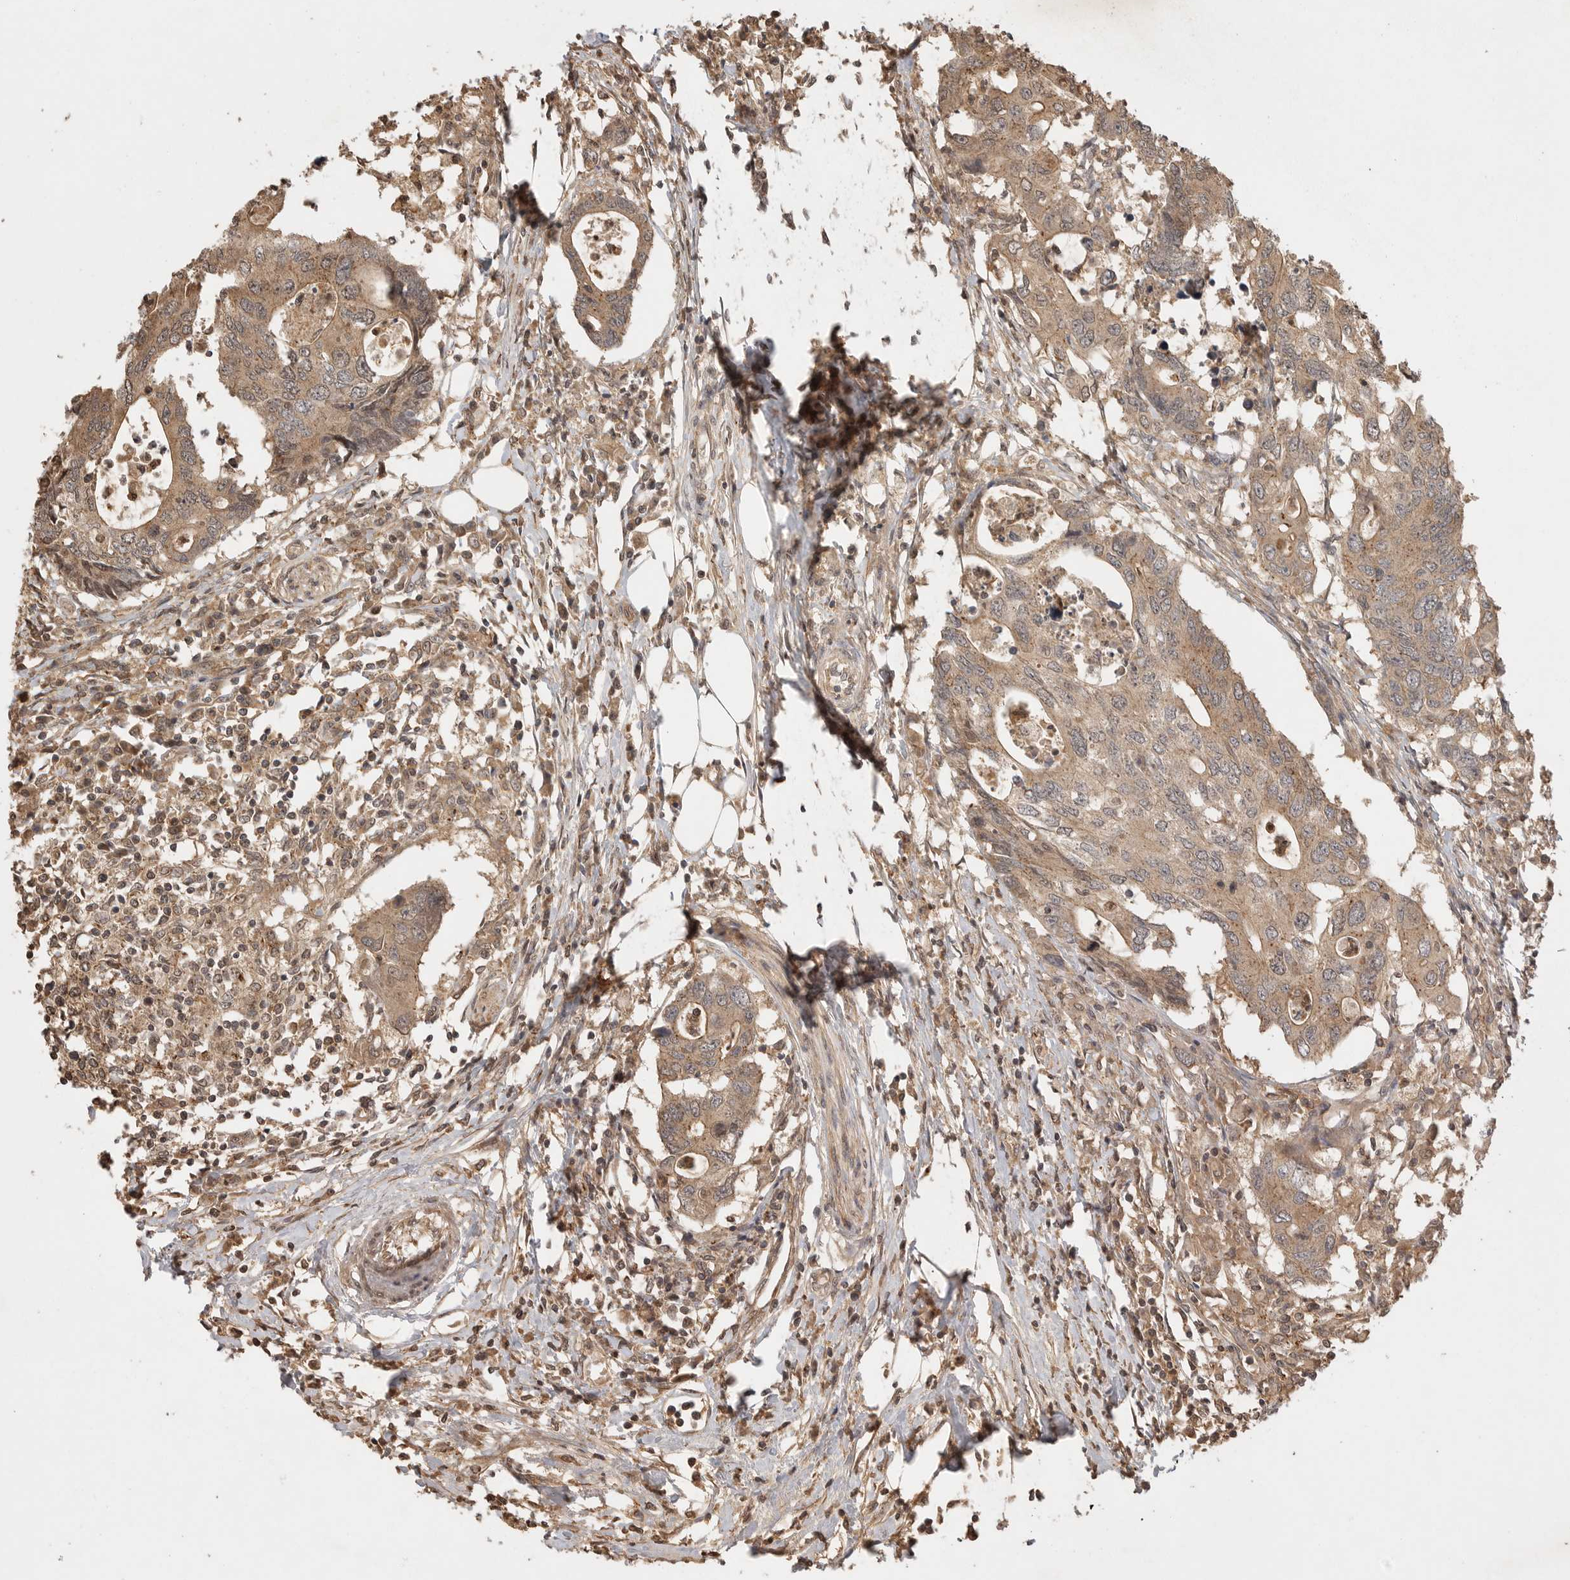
{"staining": {"intensity": "moderate", "quantity": ">75%", "location": "cytoplasmic/membranous"}, "tissue": "colorectal cancer", "cell_type": "Tumor cells", "image_type": "cancer", "snomed": [{"axis": "morphology", "description": "Adenocarcinoma, NOS"}, {"axis": "topography", "description": "Colon"}], "caption": "Brown immunohistochemical staining in human colorectal adenocarcinoma displays moderate cytoplasmic/membranous staining in approximately >75% of tumor cells.", "gene": "PRMT3", "patient": {"sex": "male", "age": 71}}